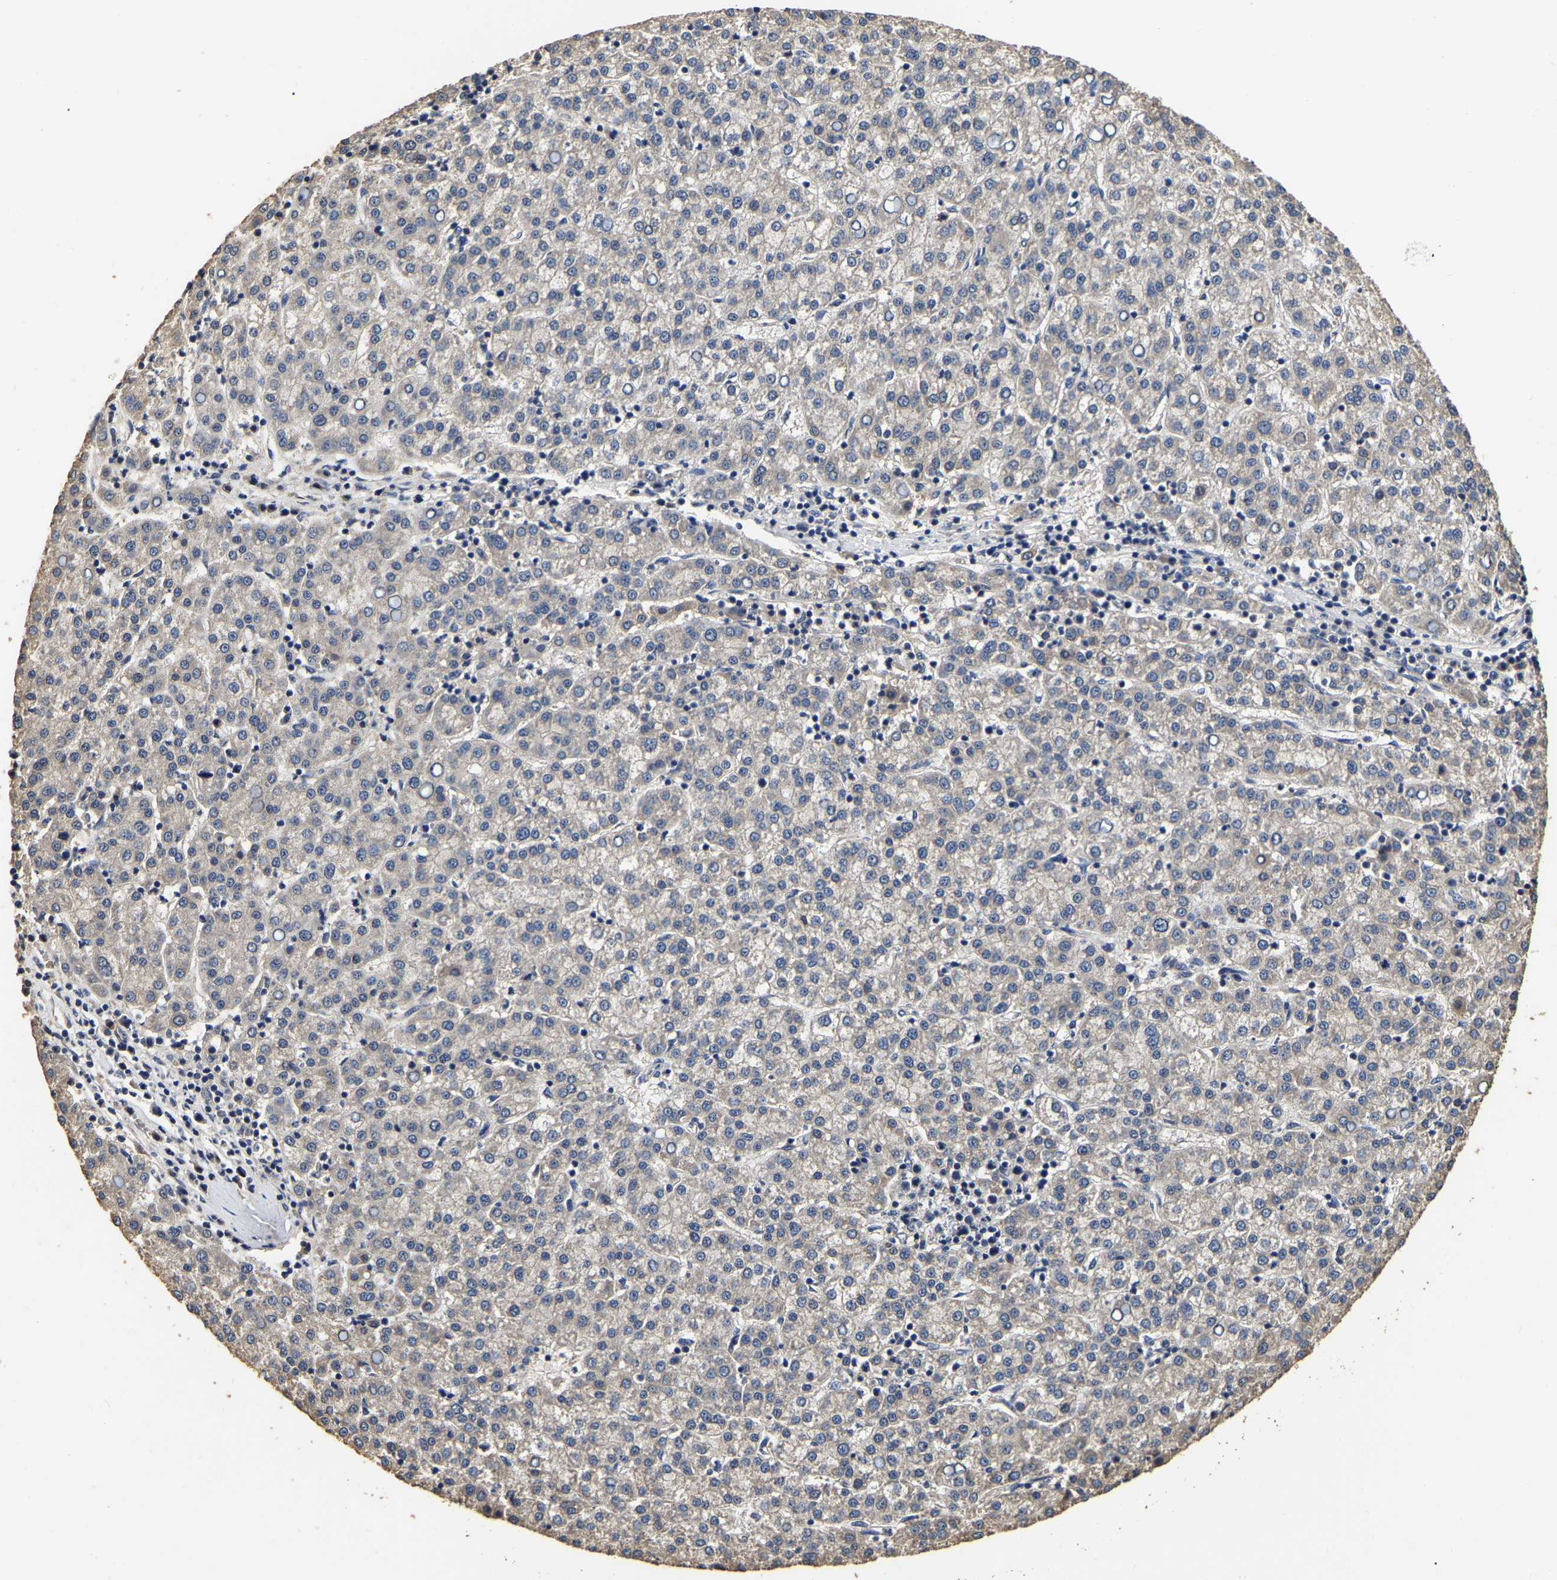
{"staining": {"intensity": "negative", "quantity": "none", "location": "none"}, "tissue": "liver cancer", "cell_type": "Tumor cells", "image_type": "cancer", "snomed": [{"axis": "morphology", "description": "Carcinoma, Hepatocellular, NOS"}, {"axis": "topography", "description": "Liver"}], "caption": "Tumor cells are negative for brown protein staining in liver cancer.", "gene": "STK32C", "patient": {"sex": "female", "age": 58}}